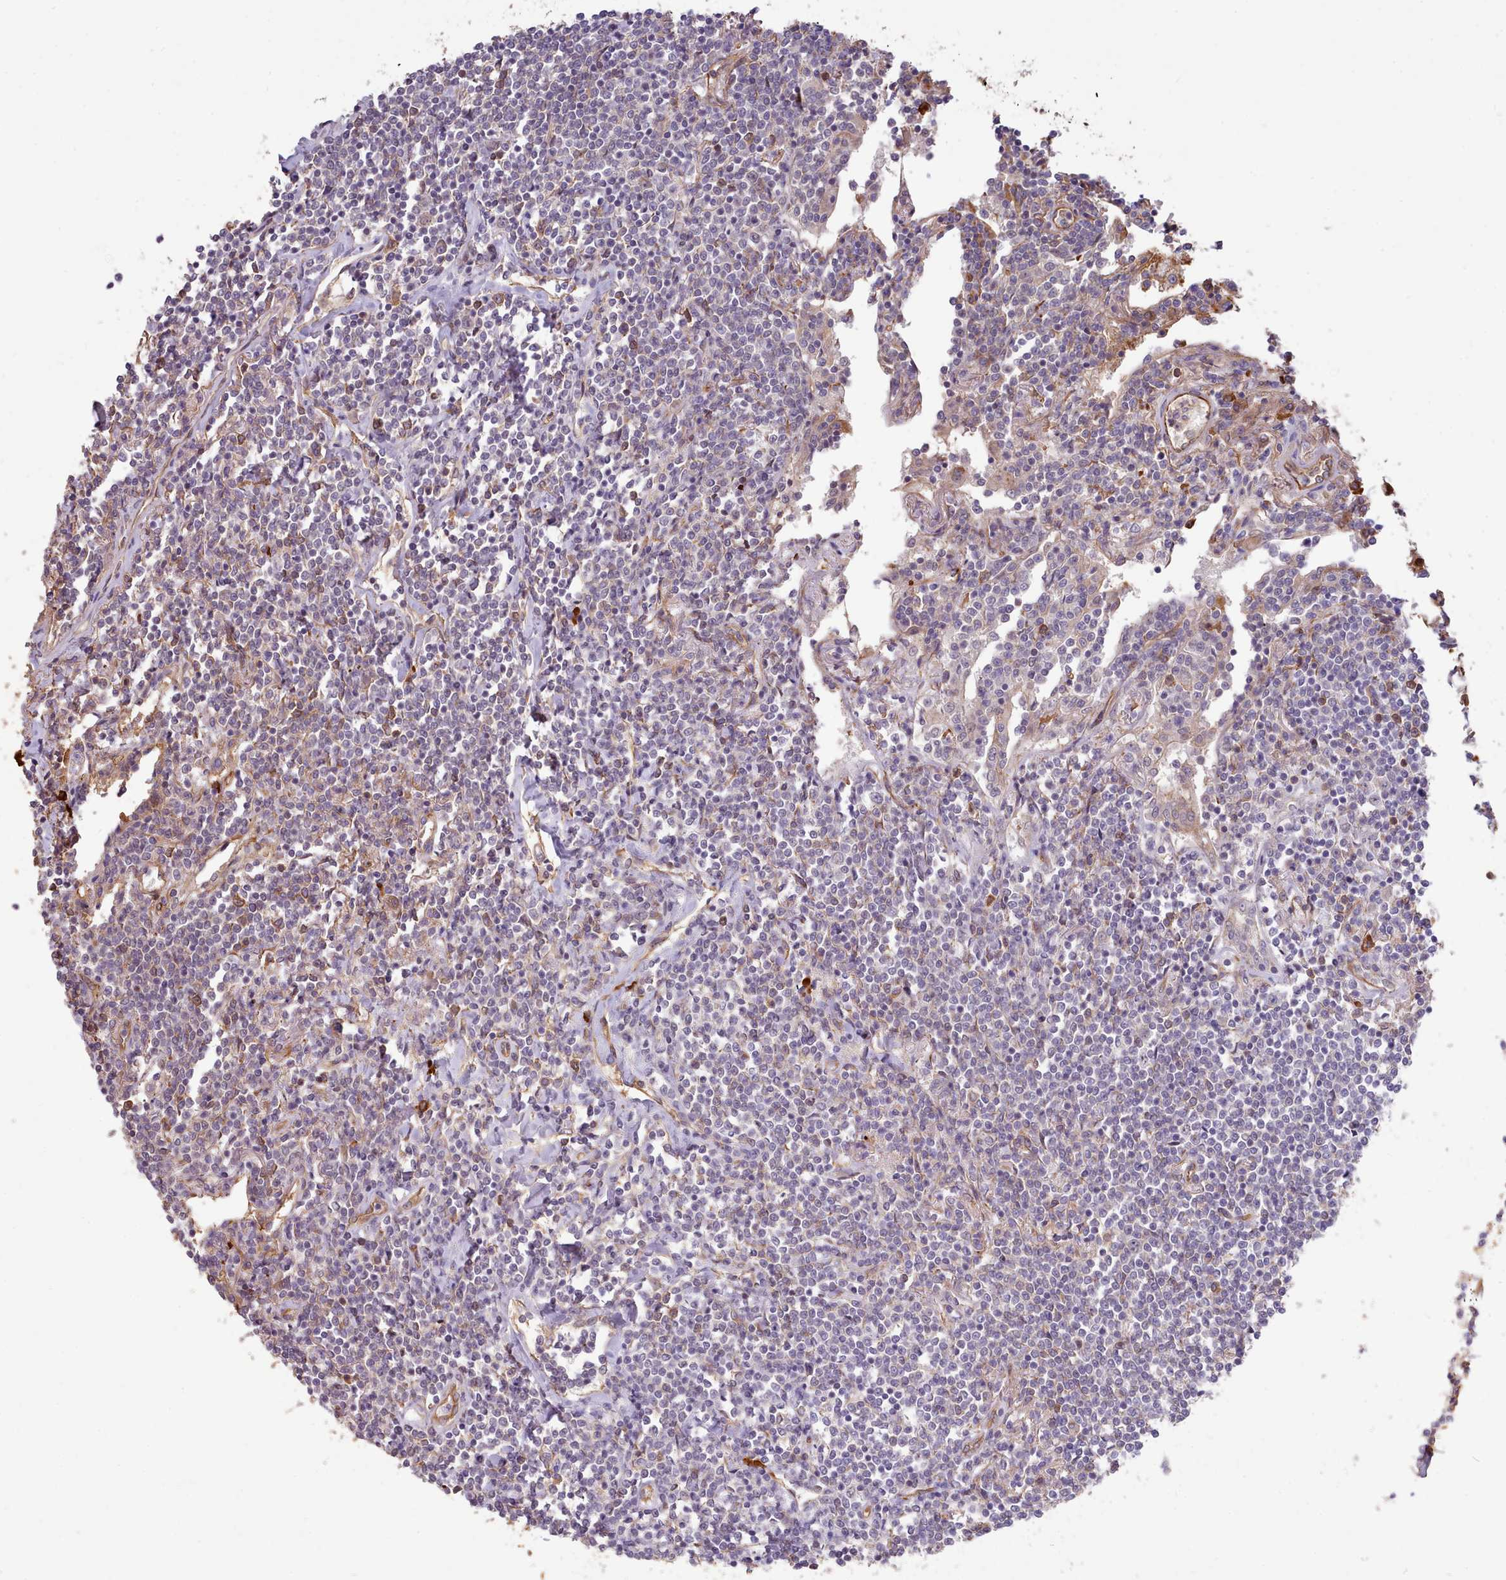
{"staining": {"intensity": "negative", "quantity": "none", "location": "none"}, "tissue": "lymphoma", "cell_type": "Tumor cells", "image_type": "cancer", "snomed": [{"axis": "morphology", "description": "Malignant lymphoma, non-Hodgkin's type, Low grade"}, {"axis": "topography", "description": "Lung"}], "caption": "A histopathology image of human malignant lymphoma, non-Hodgkin's type (low-grade) is negative for staining in tumor cells. (Stains: DAB IHC with hematoxylin counter stain, Microscopy: brightfield microscopy at high magnification).", "gene": "ZC3H13", "patient": {"sex": "female", "age": 71}}